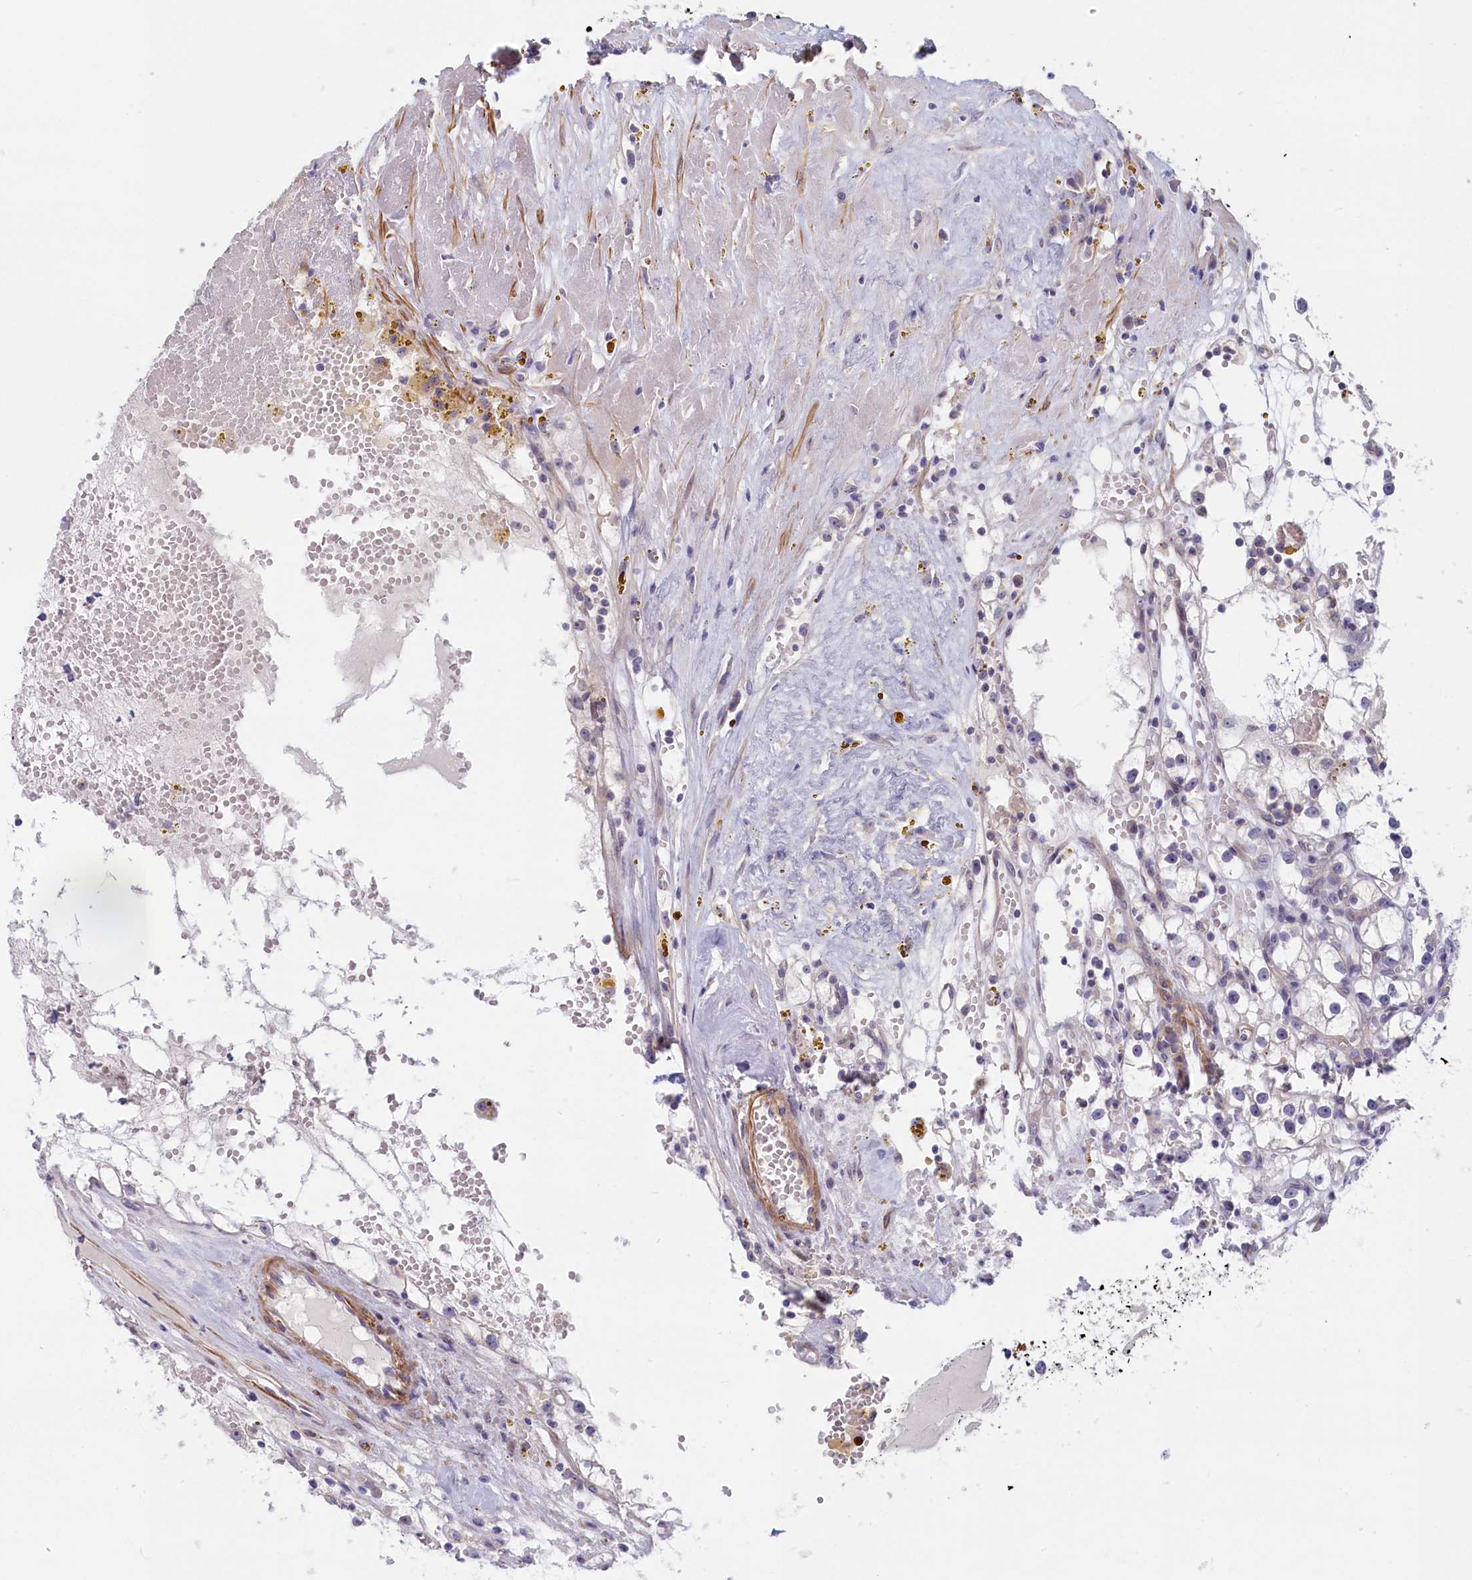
{"staining": {"intensity": "negative", "quantity": "none", "location": "none"}, "tissue": "renal cancer", "cell_type": "Tumor cells", "image_type": "cancer", "snomed": [{"axis": "morphology", "description": "Adenocarcinoma, NOS"}, {"axis": "topography", "description": "Kidney"}], "caption": "Renal cancer was stained to show a protein in brown. There is no significant positivity in tumor cells.", "gene": "TRPM4", "patient": {"sex": "male", "age": 56}}